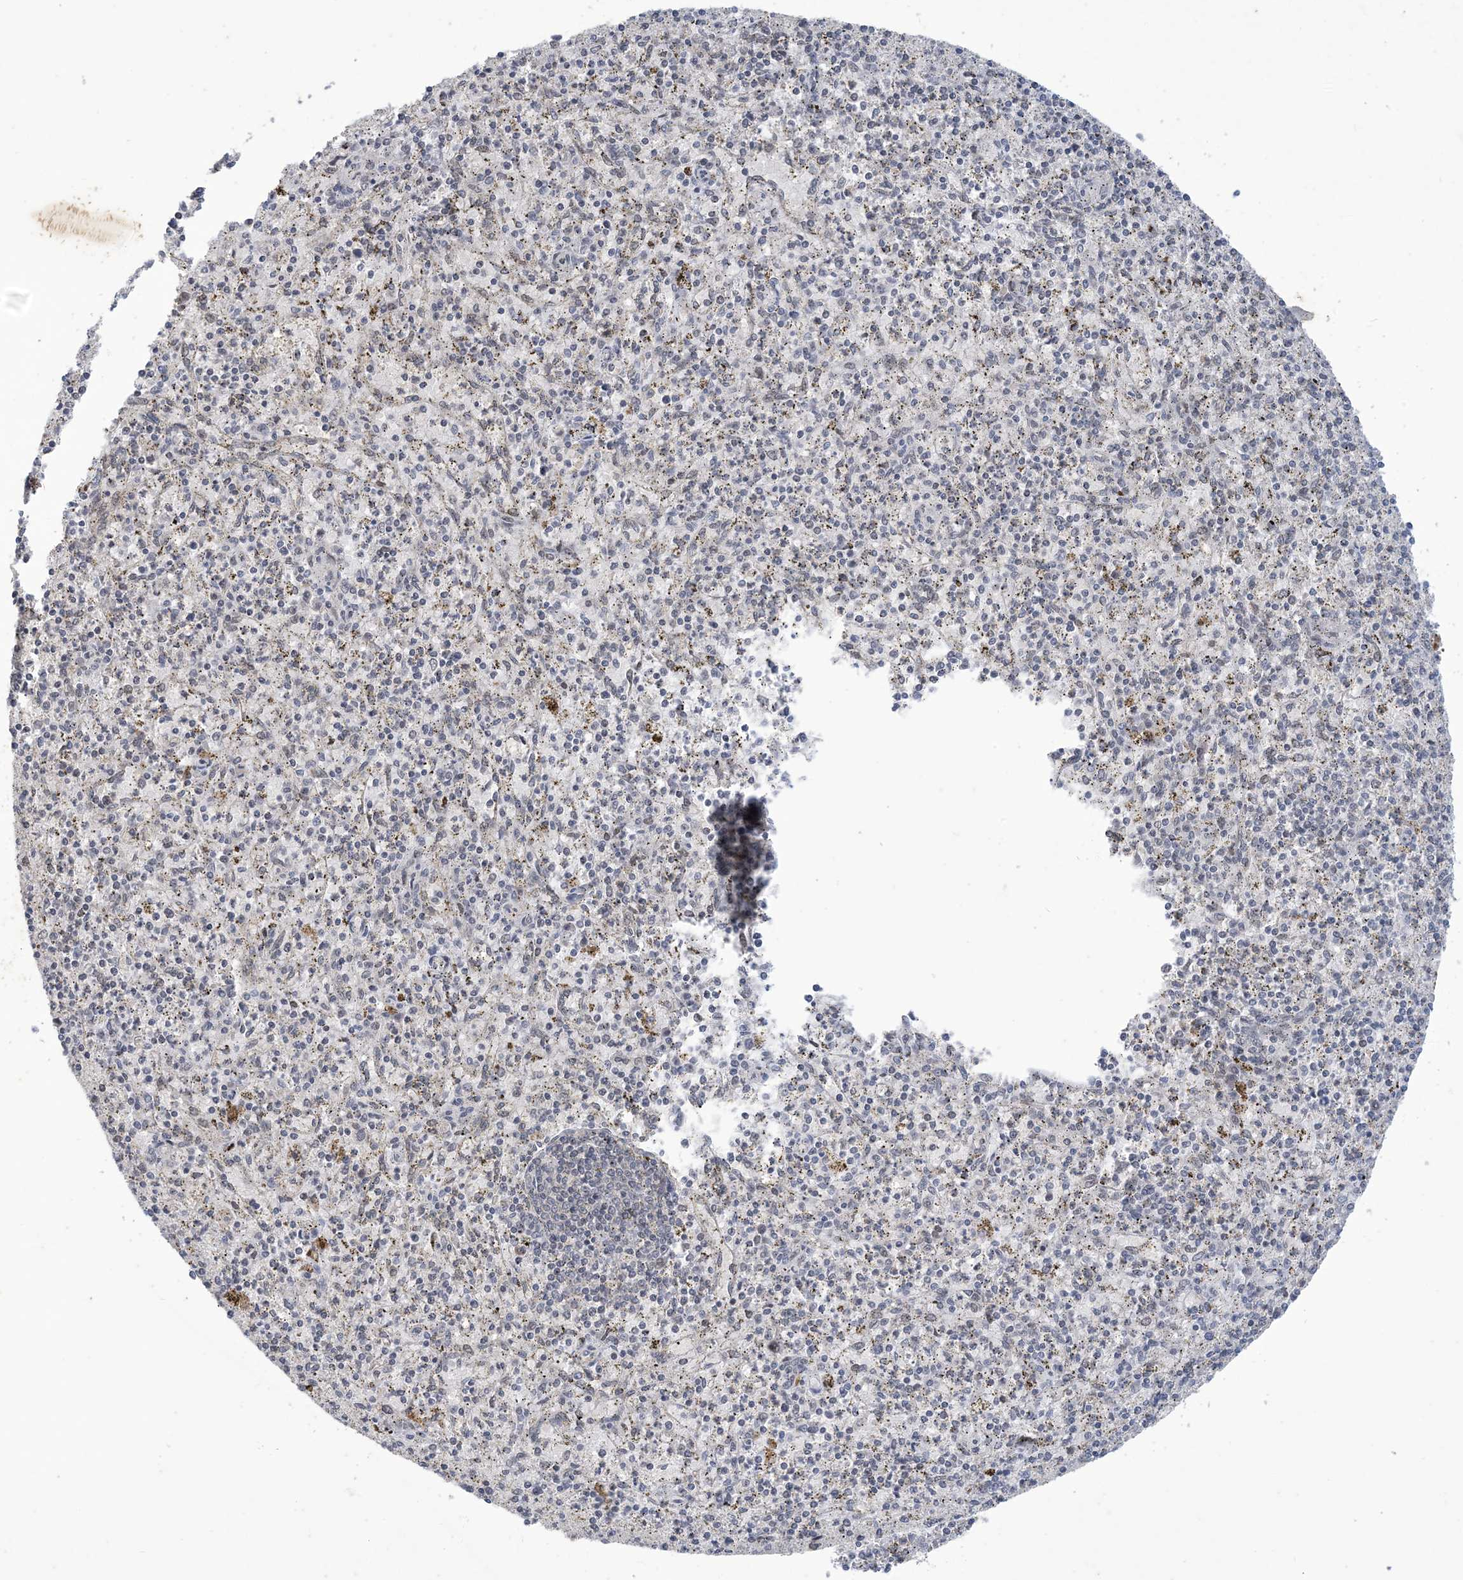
{"staining": {"intensity": "negative", "quantity": "none", "location": "none"}, "tissue": "spleen", "cell_type": "Cells in red pulp", "image_type": "normal", "snomed": [{"axis": "morphology", "description": "Normal tissue, NOS"}, {"axis": "topography", "description": "Spleen"}], "caption": "Immunohistochemistry image of normal human spleen stained for a protein (brown), which shows no positivity in cells in red pulp.", "gene": "ZNF674", "patient": {"sex": "male", "age": 72}}